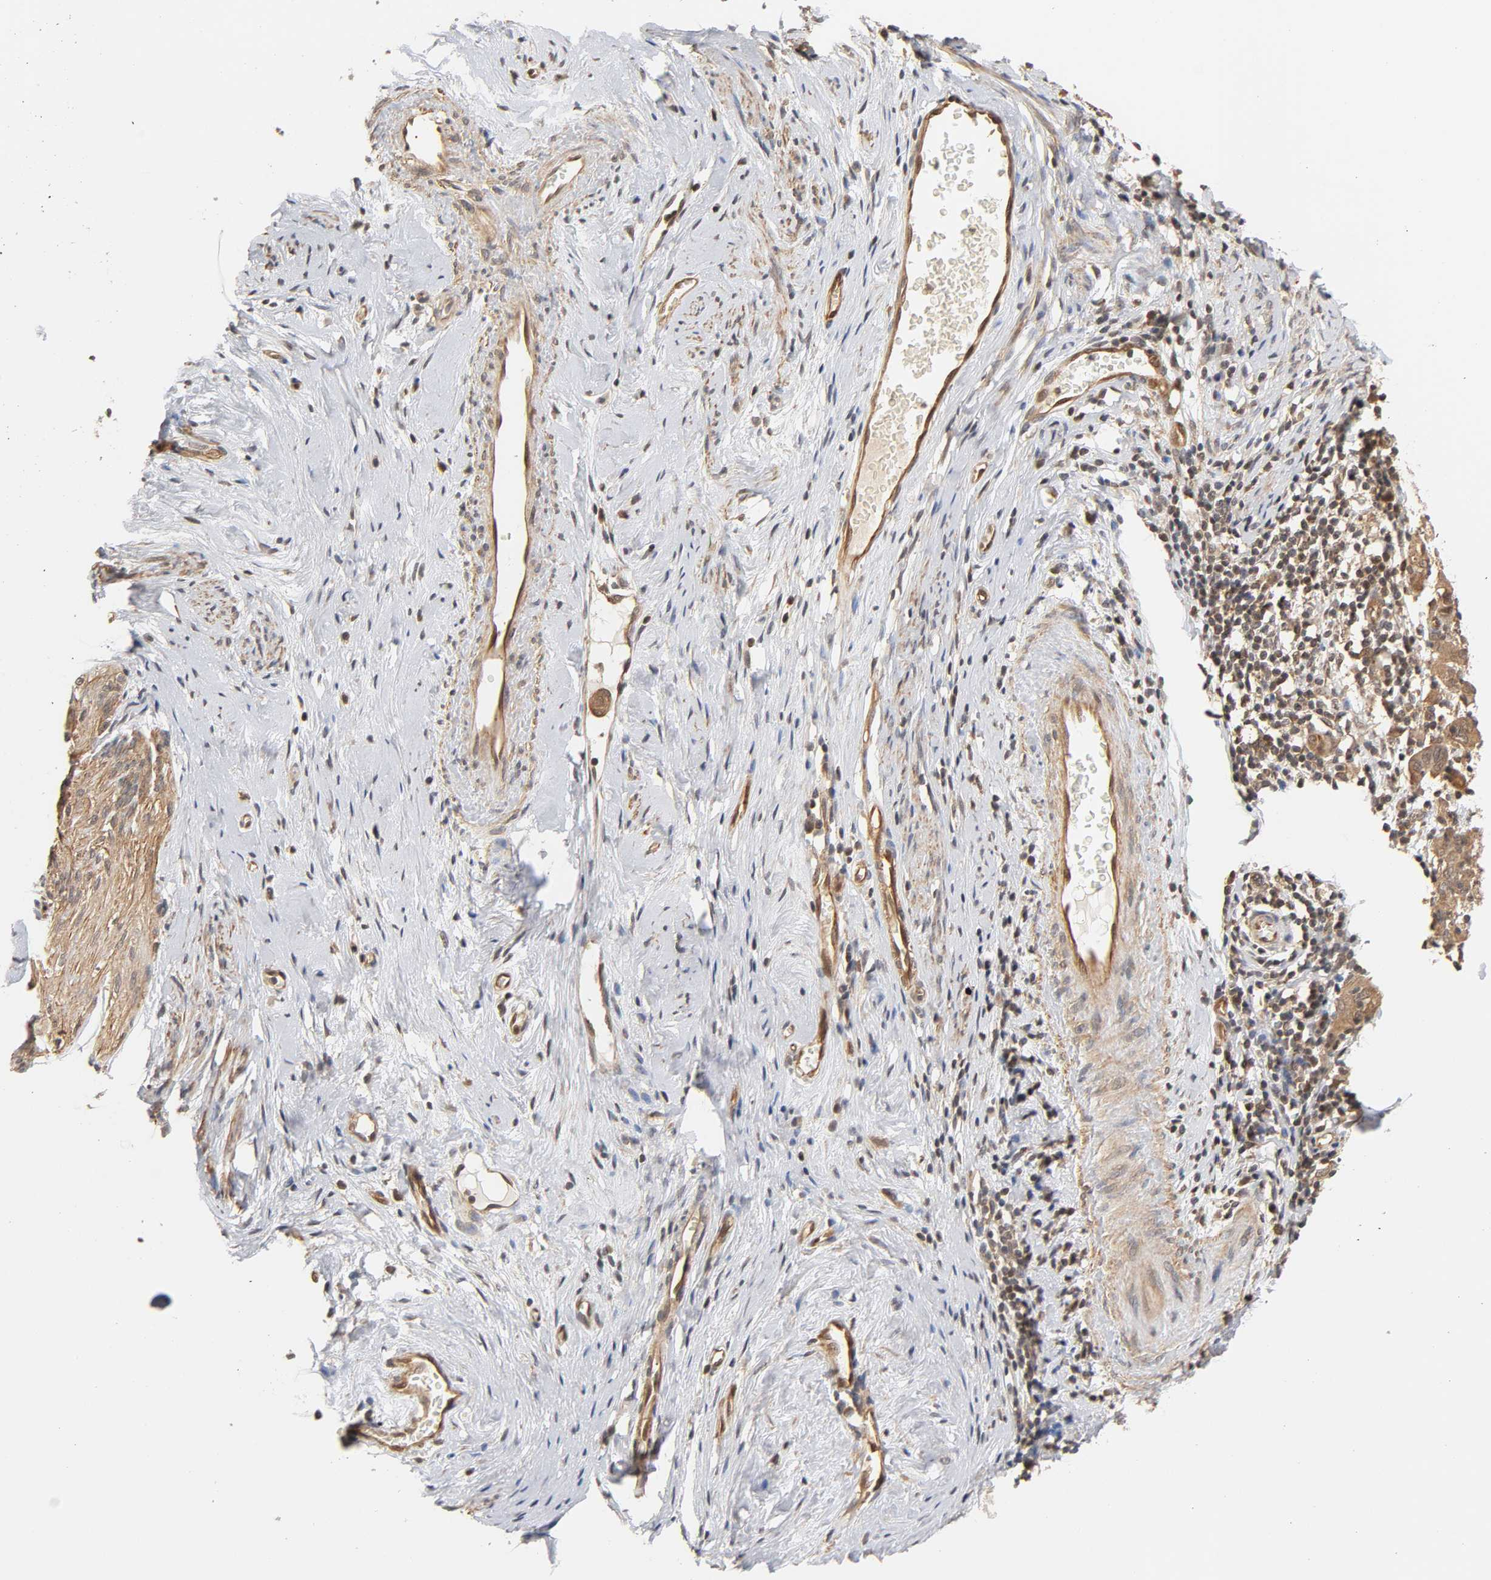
{"staining": {"intensity": "moderate", "quantity": ">75%", "location": "cytoplasmic/membranous"}, "tissue": "cervical cancer", "cell_type": "Tumor cells", "image_type": "cancer", "snomed": [{"axis": "morphology", "description": "Normal tissue, NOS"}, {"axis": "morphology", "description": "Squamous cell carcinoma, NOS"}, {"axis": "topography", "description": "Cervix"}], "caption": "Moderate cytoplasmic/membranous protein positivity is present in about >75% of tumor cells in cervical squamous cell carcinoma.", "gene": "CDC37", "patient": {"sex": "female", "age": 67}}